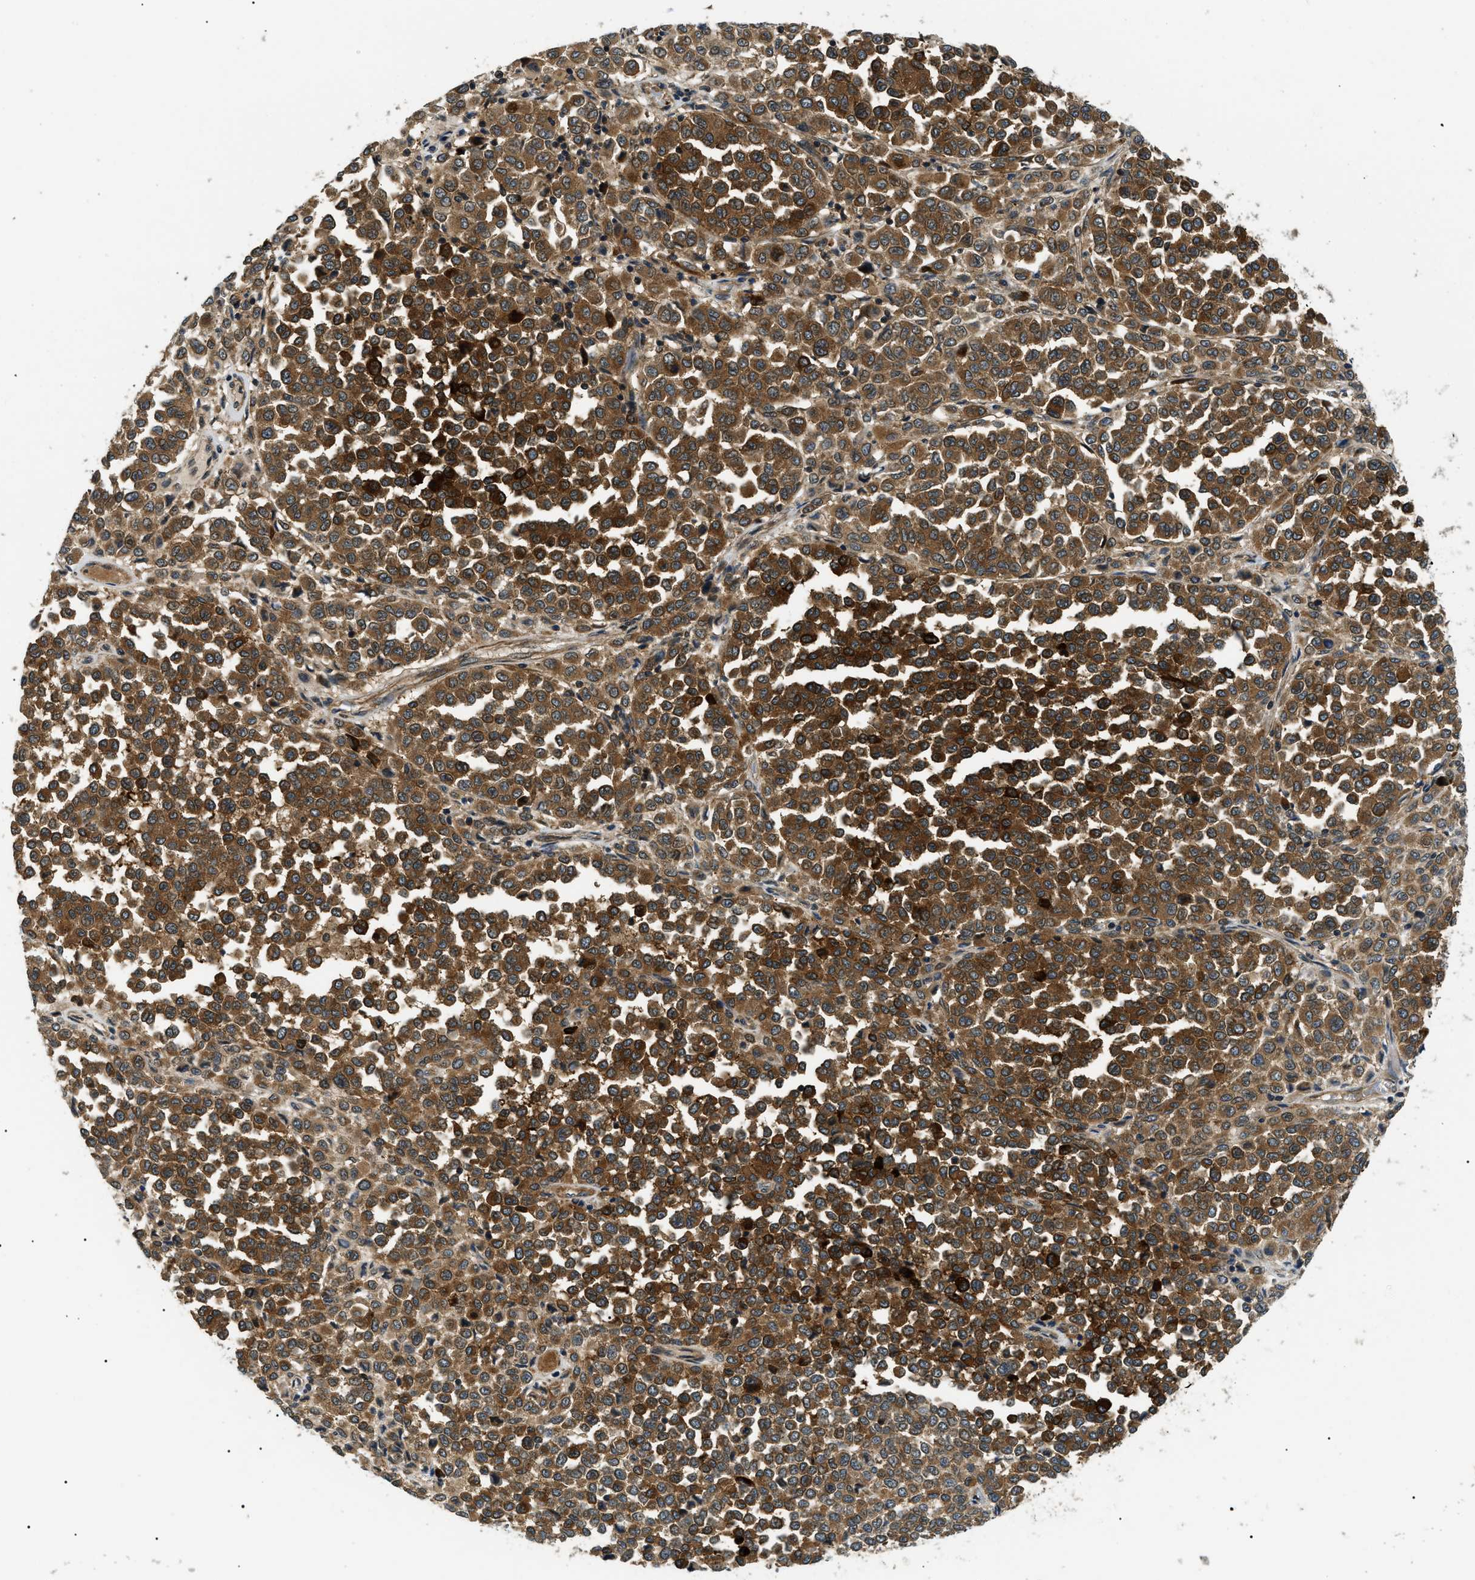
{"staining": {"intensity": "strong", "quantity": ">75%", "location": "cytoplasmic/membranous"}, "tissue": "melanoma", "cell_type": "Tumor cells", "image_type": "cancer", "snomed": [{"axis": "morphology", "description": "Malignant melanoma, Metastatic site"}, {"axis": "topography", "description": "Pancreas"}], "caption": "A high amount of strong cytoplasmic/membranous staining is seen in about >75% of tumor cells in malignant melanoma (metastatic site) tissue.", "gene": "ATP6AP1", "patient": {"sex": "female", "age": 30}}